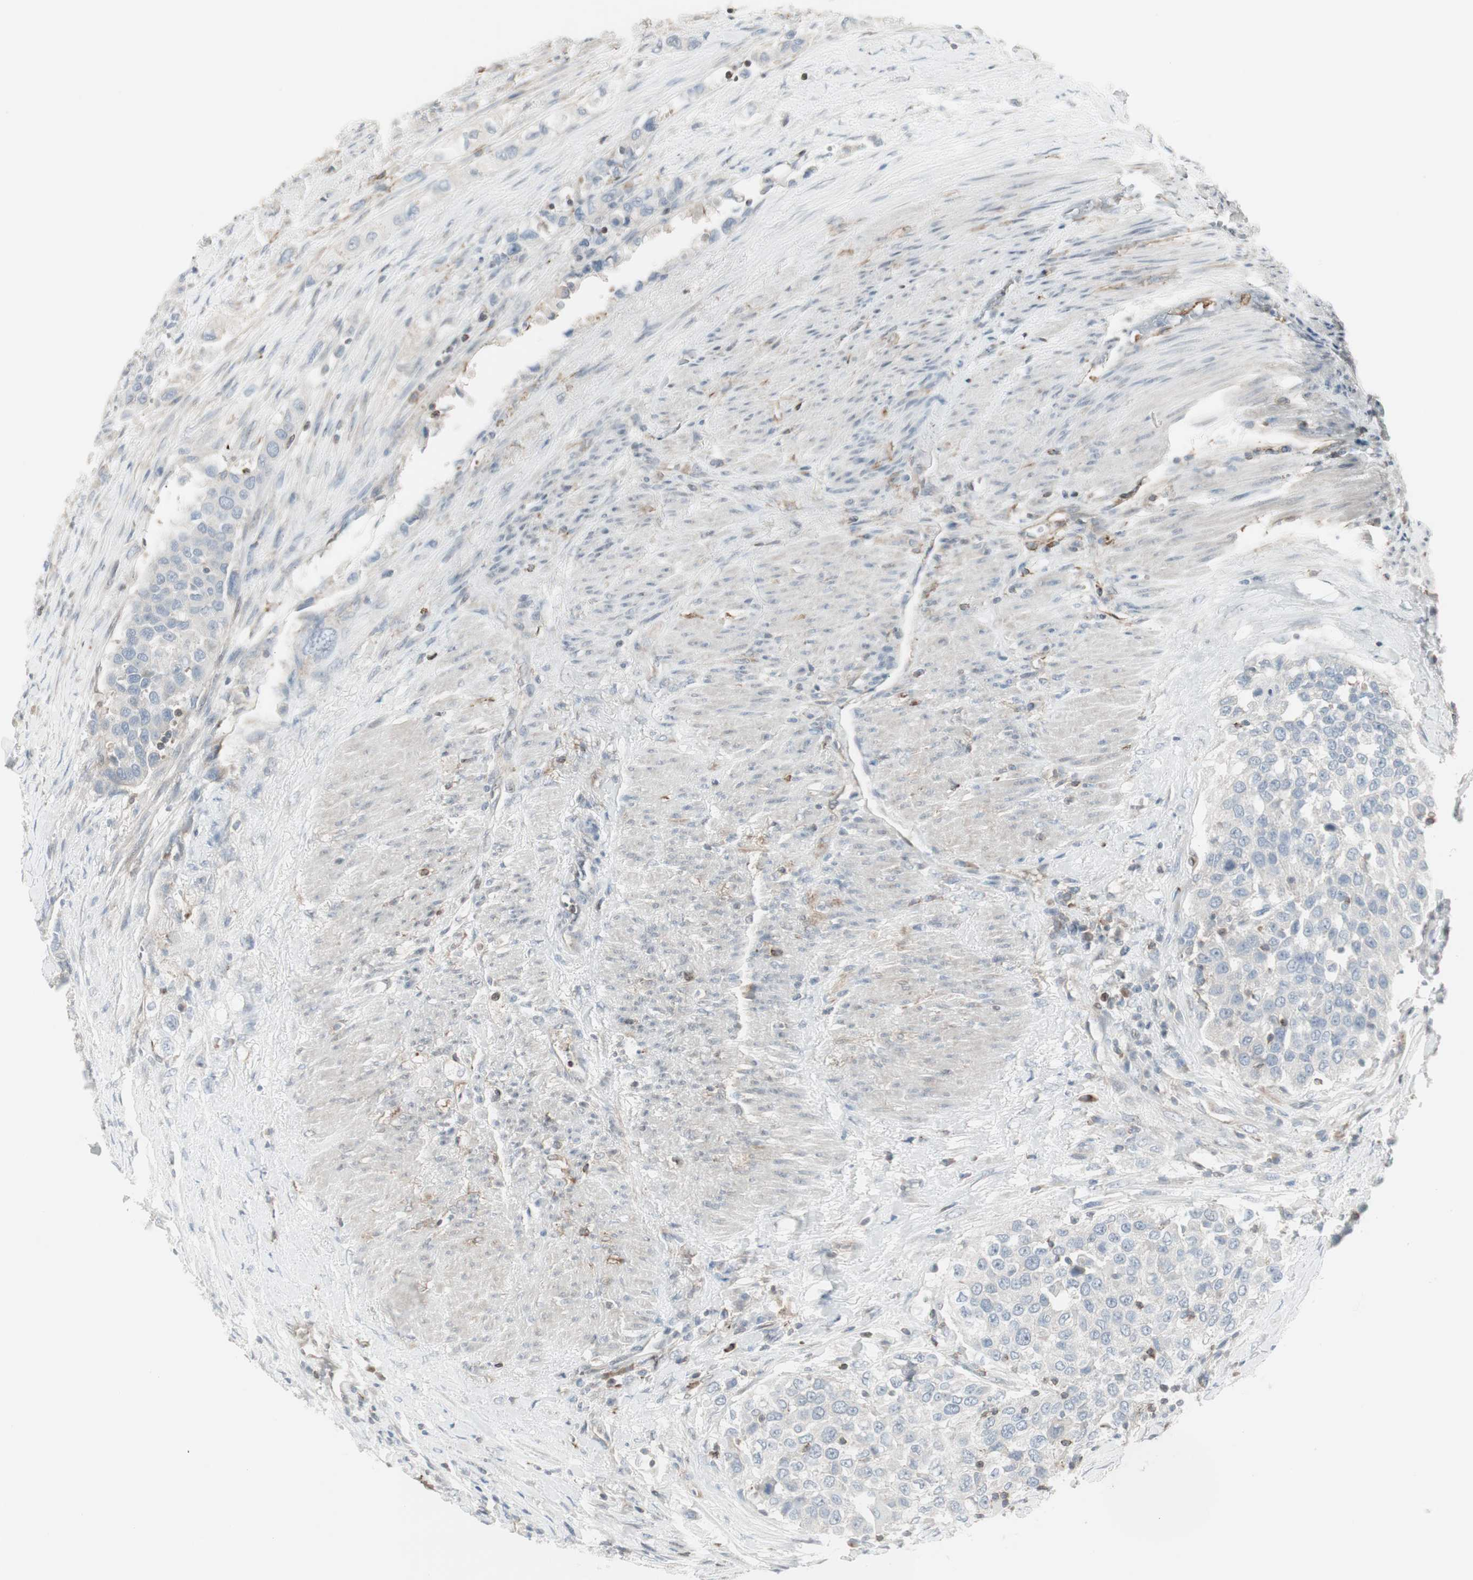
{"staining": {"intensity": "negative", "quantity": "none", "location": "none"}, "tissue": "urothelial cancer", "cell_type": "Tumor cells", "image_type": "cancer", "snomed": [{"axis": "morphology", "description": "Urothelial carcinoma, High grade"}, {"axis": "topography", "description": "Urinary bladder"}], "caption": "Immunohistochemistry (IHC) histopathology image of neoplastic tissue: human high-grade urothelial carcinoma stained with DAB (3,3'-diaminobenzidine) exhibits no significant protein staining in tumor cells. The staining was performed using DAB to visualize the protein expression in brown, while the nuclei were stained in blue with hematoxylin (Magnification: 20x).", "gene": "MAP4K4", "patient": {"sex": "female", "age": 80}}